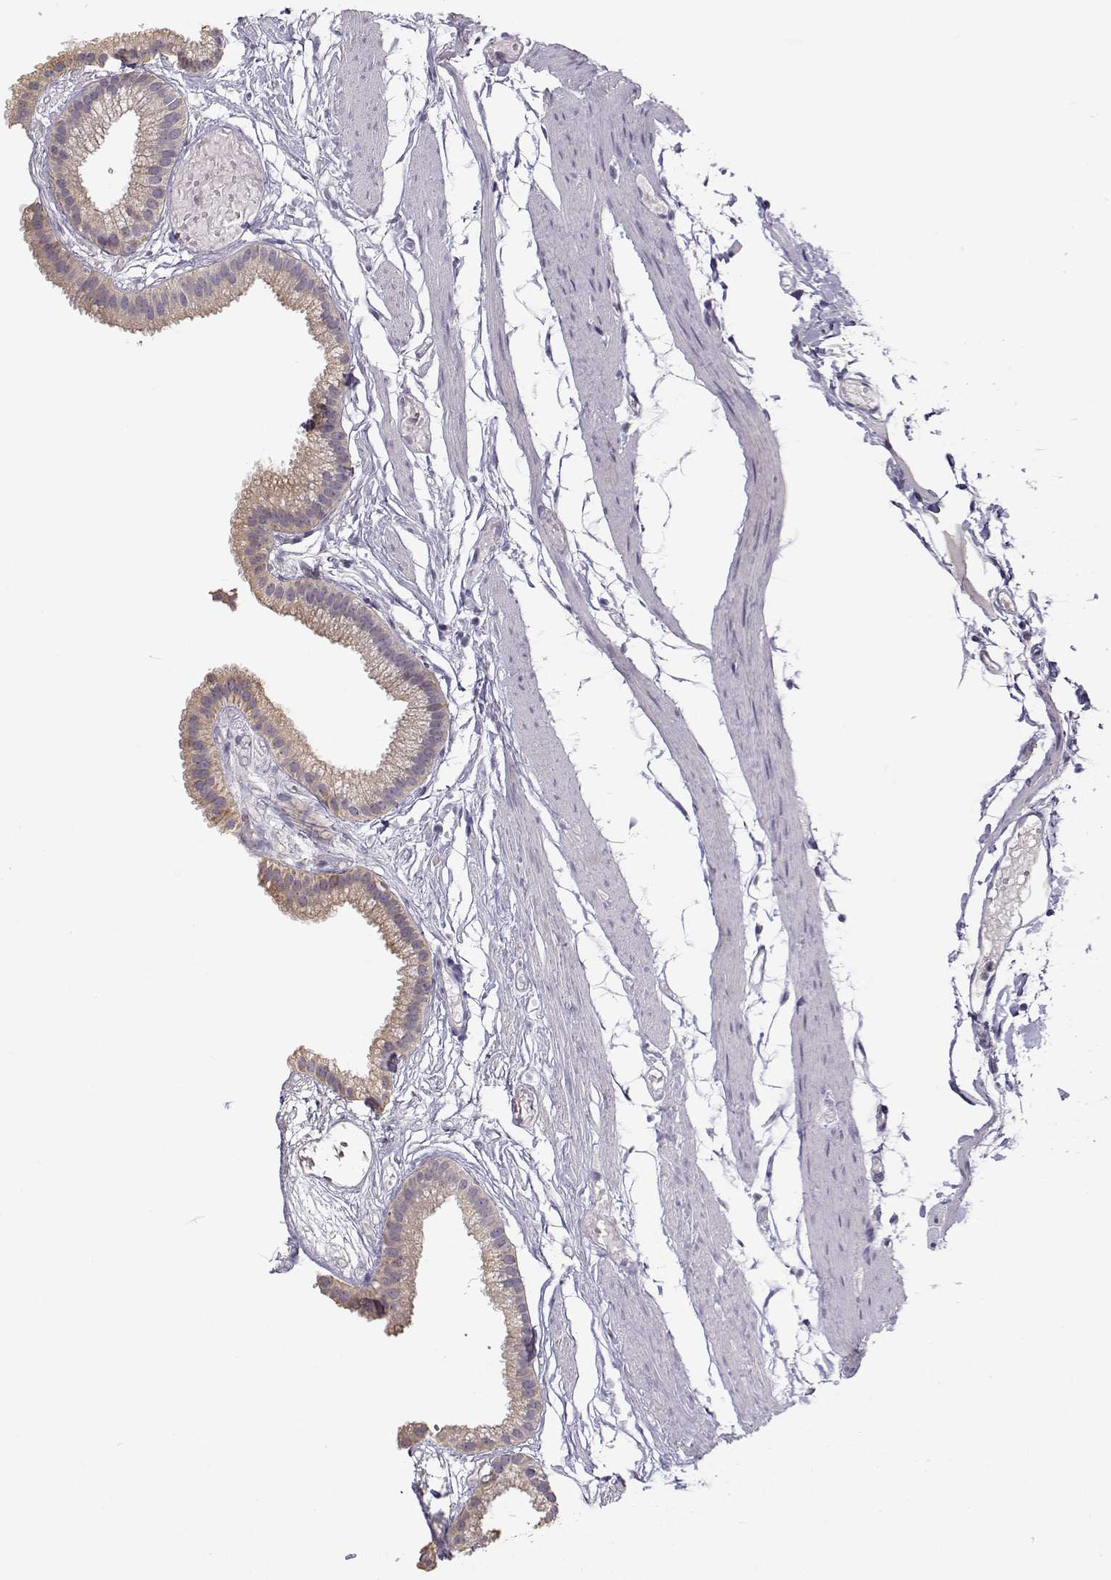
{"staining": {"intensity": "weak", "quantity": "25%-75%", "location": "cytoplasmic/membranous"}, "tissue": "gallbladder", "cell_type": "Glandular cells", "image_type": "normal", "snomed": [{"axis": "morphology", "description": "Normal tissue, NOS"}, {"axis": "topography", "description": "Gallbladder"}], "caption": "The photomicrograph exhibits staining of normal gallbladder, revealing weak cytoplasmic/membranous protein staining (brown color) within glandular cells. Using DAB (3,3'-diaminobenzidine) (brown) and hematoxylin (blue) stains, captured at high magnification using brightfield microscopy.", "gene": "TMEM145", "patient": {"sex": "female", "age": 45}}